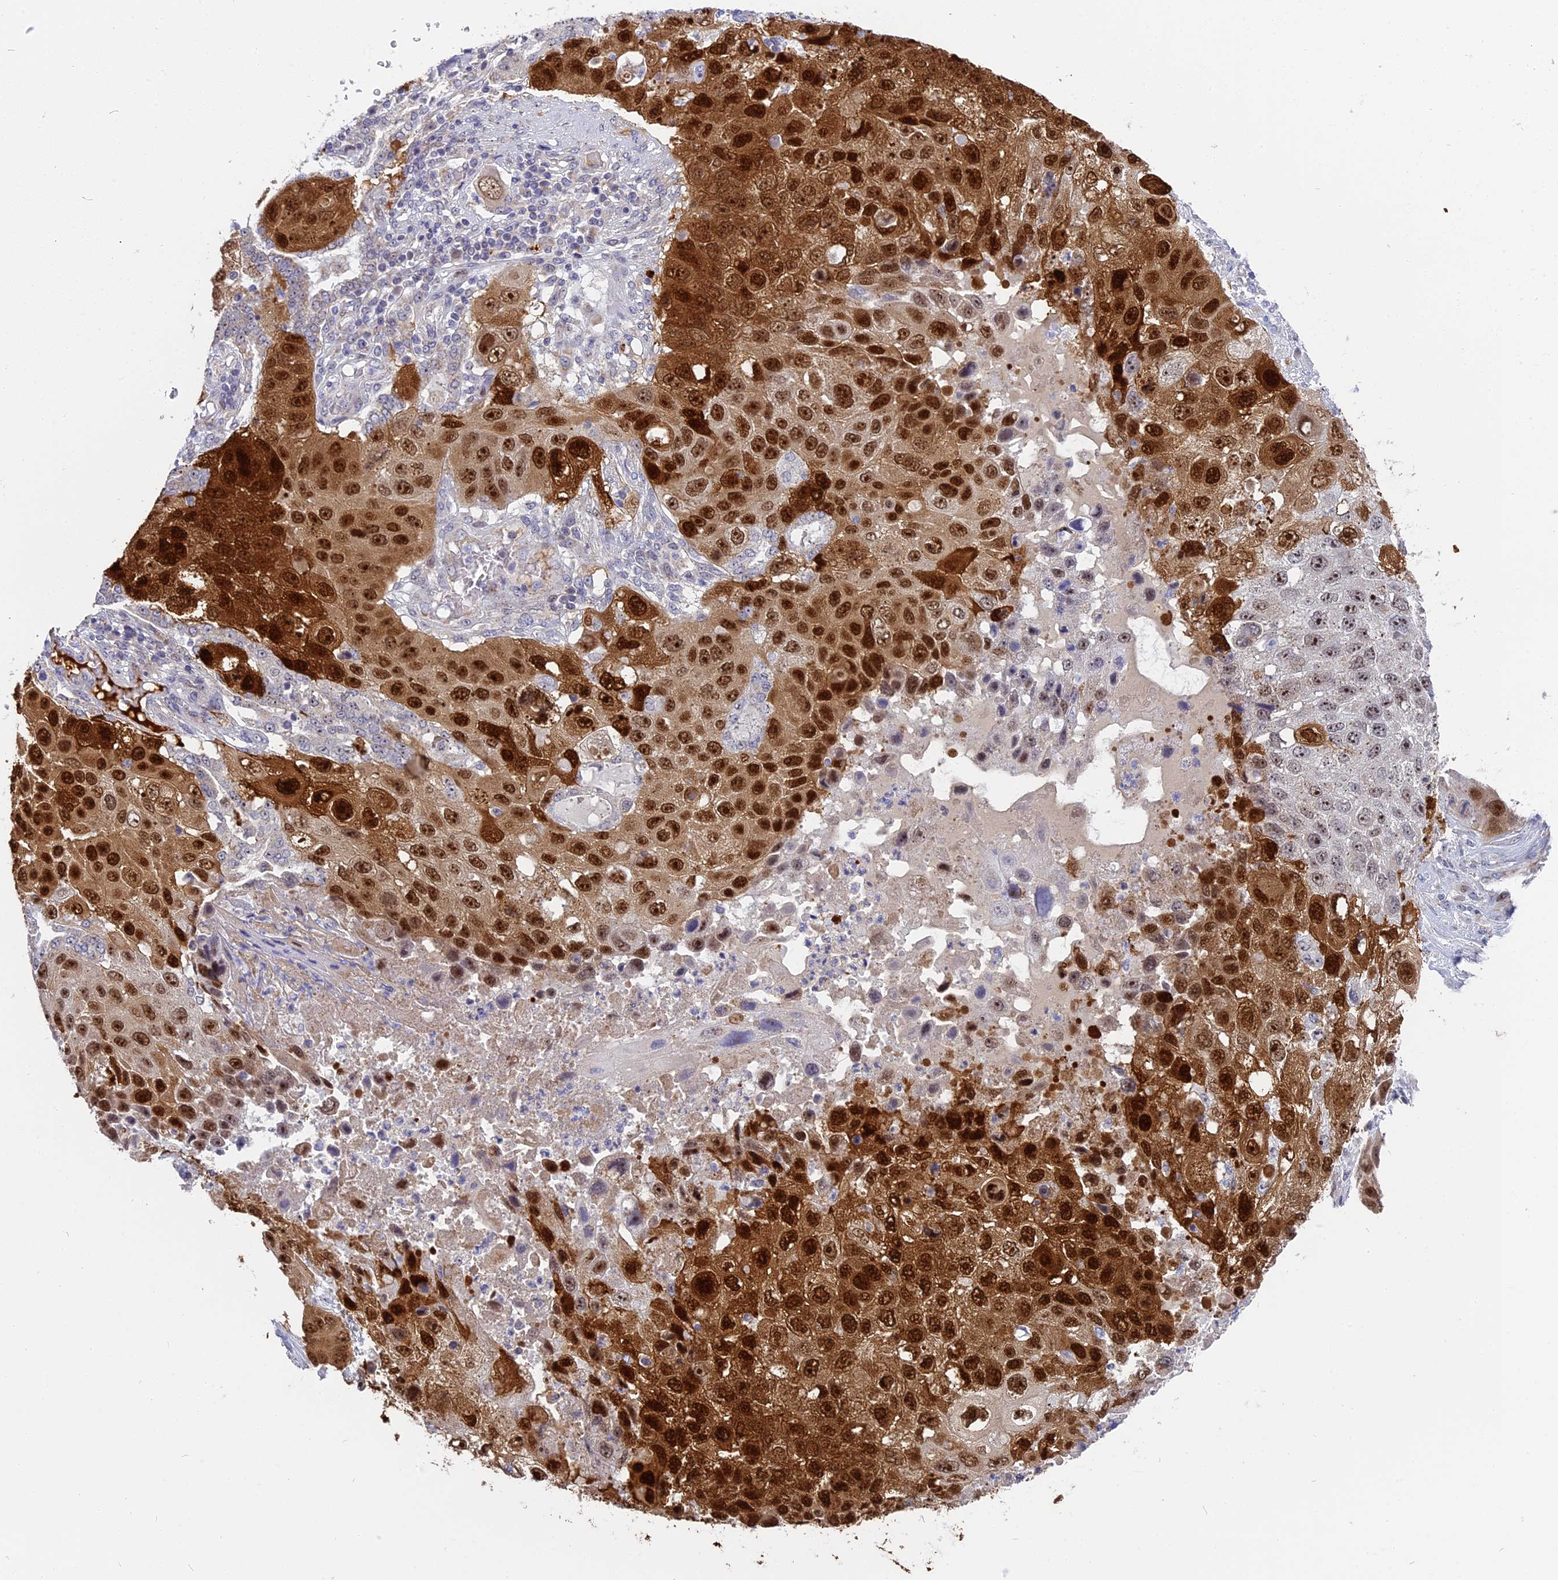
{"staining": {"intensity": "strong", "quantity": ">75%", "location": "cytoplasmic/membranous,nuclear"}, "tissue": "lung cancer", "cell_type": "Tumor cells", "image_type": "cancer", "snomed": [{"axis": "morphology", "description": "Squamous cell carcinoma, NOS"}, {"axis": "topography", "description": "Lung"}], "caption": "A brown stain shows strong cytoplasmic/membranous and nuclear positivity of a protein in human lung cancer tumor cells.", "gene": "DTWD1", "patient": {"sex": "male", "age": 61}}